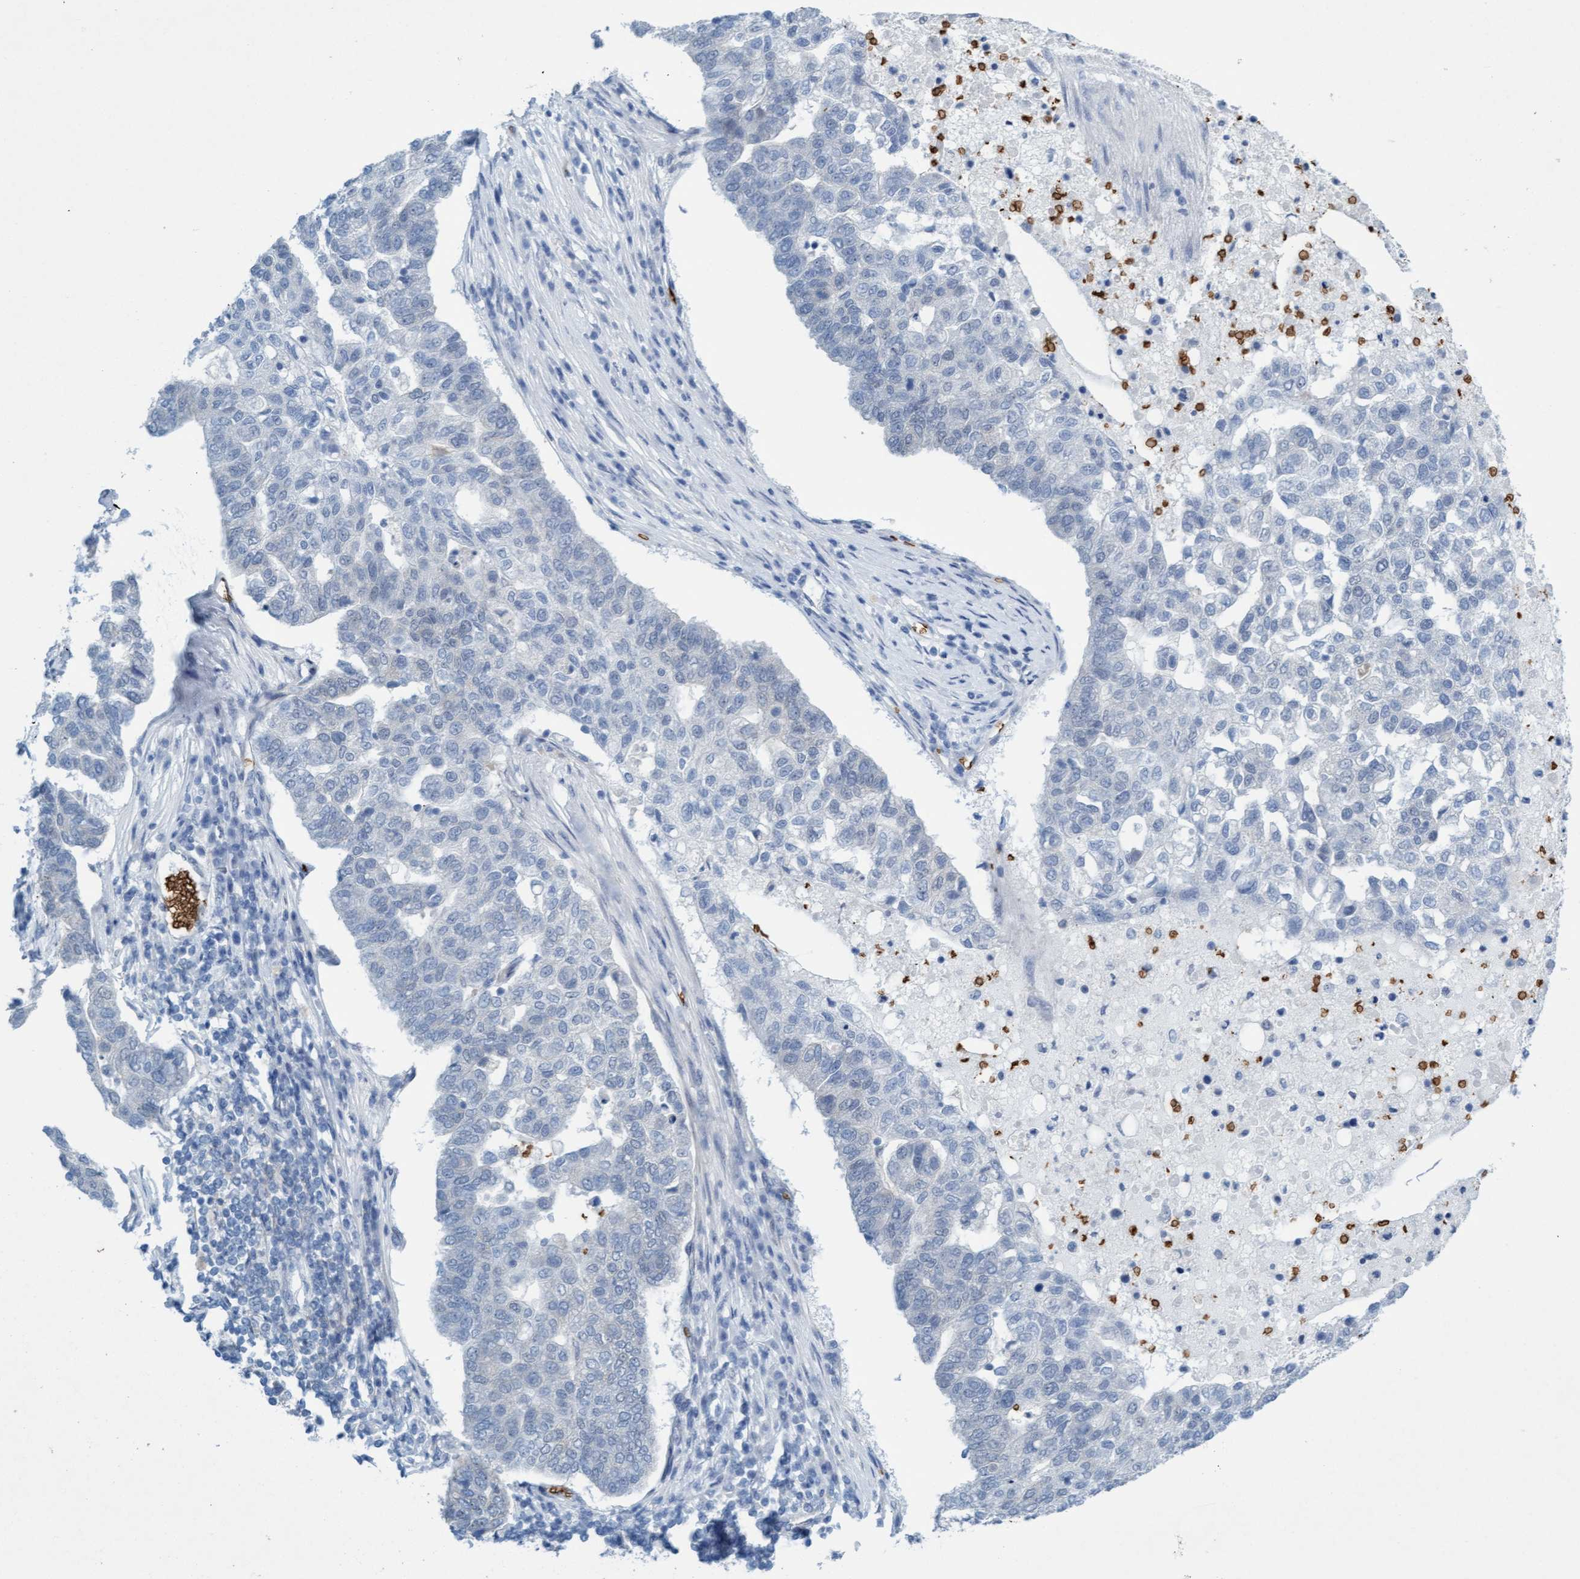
{"staining": {"intensity": "negative", "quantity": "none", "location": "none"}, "tissue": "pancreatic cancer", "cell_type": "Tumor cells", "image_type": "cancer", "snomed": [{"axis": "morphology", "description": "Adenocarcinoma, NOS"}, {"axis": "topography", "description": "Pancreas"}], "caption": "This is an IHC image of human adenocarcinoma (pancreatic). There is no staining in tumor cells.", "gene": "SPEM2", "patient": {"sex": "female", "age": 61}}